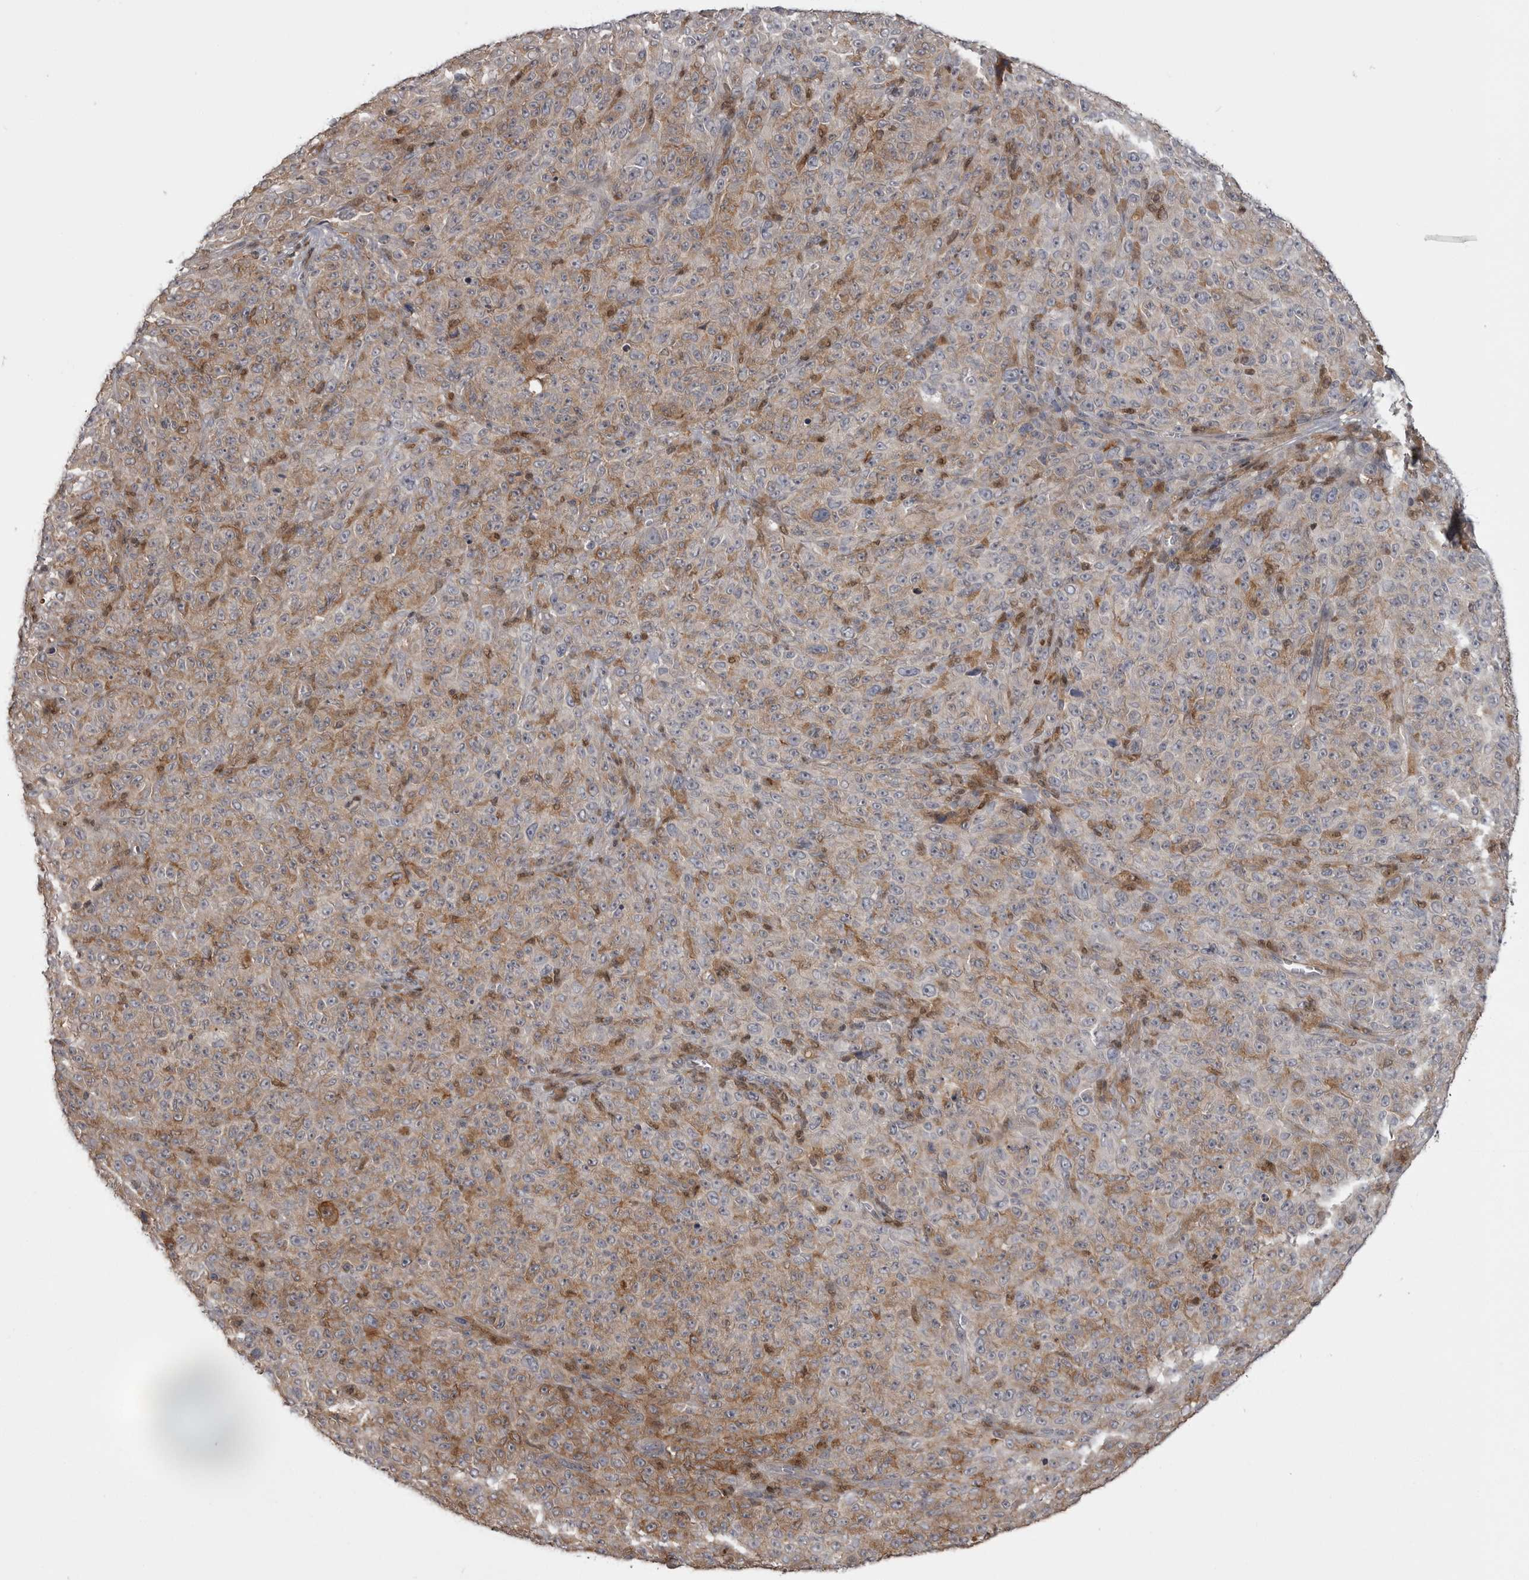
{"staining": {"intensity": "negative", "quantity": "none", "location": "none"}, "tissue": "melanoma", "cell_type": "Tumor cells", "image_type": "cancer", "snomed": [{"axis": "morphology", "description": "Malignant melanoma, NOS"}, {"axis": "topography", "description": "Skin"}], "caption": "Immunohistochemistry (IHC) histopathology image of melanoma stained for a protein (brown), which exhibits no expression in tumor cells.", "gene": "MAPK13", "patient": {"sex": "female", "age": 82}}